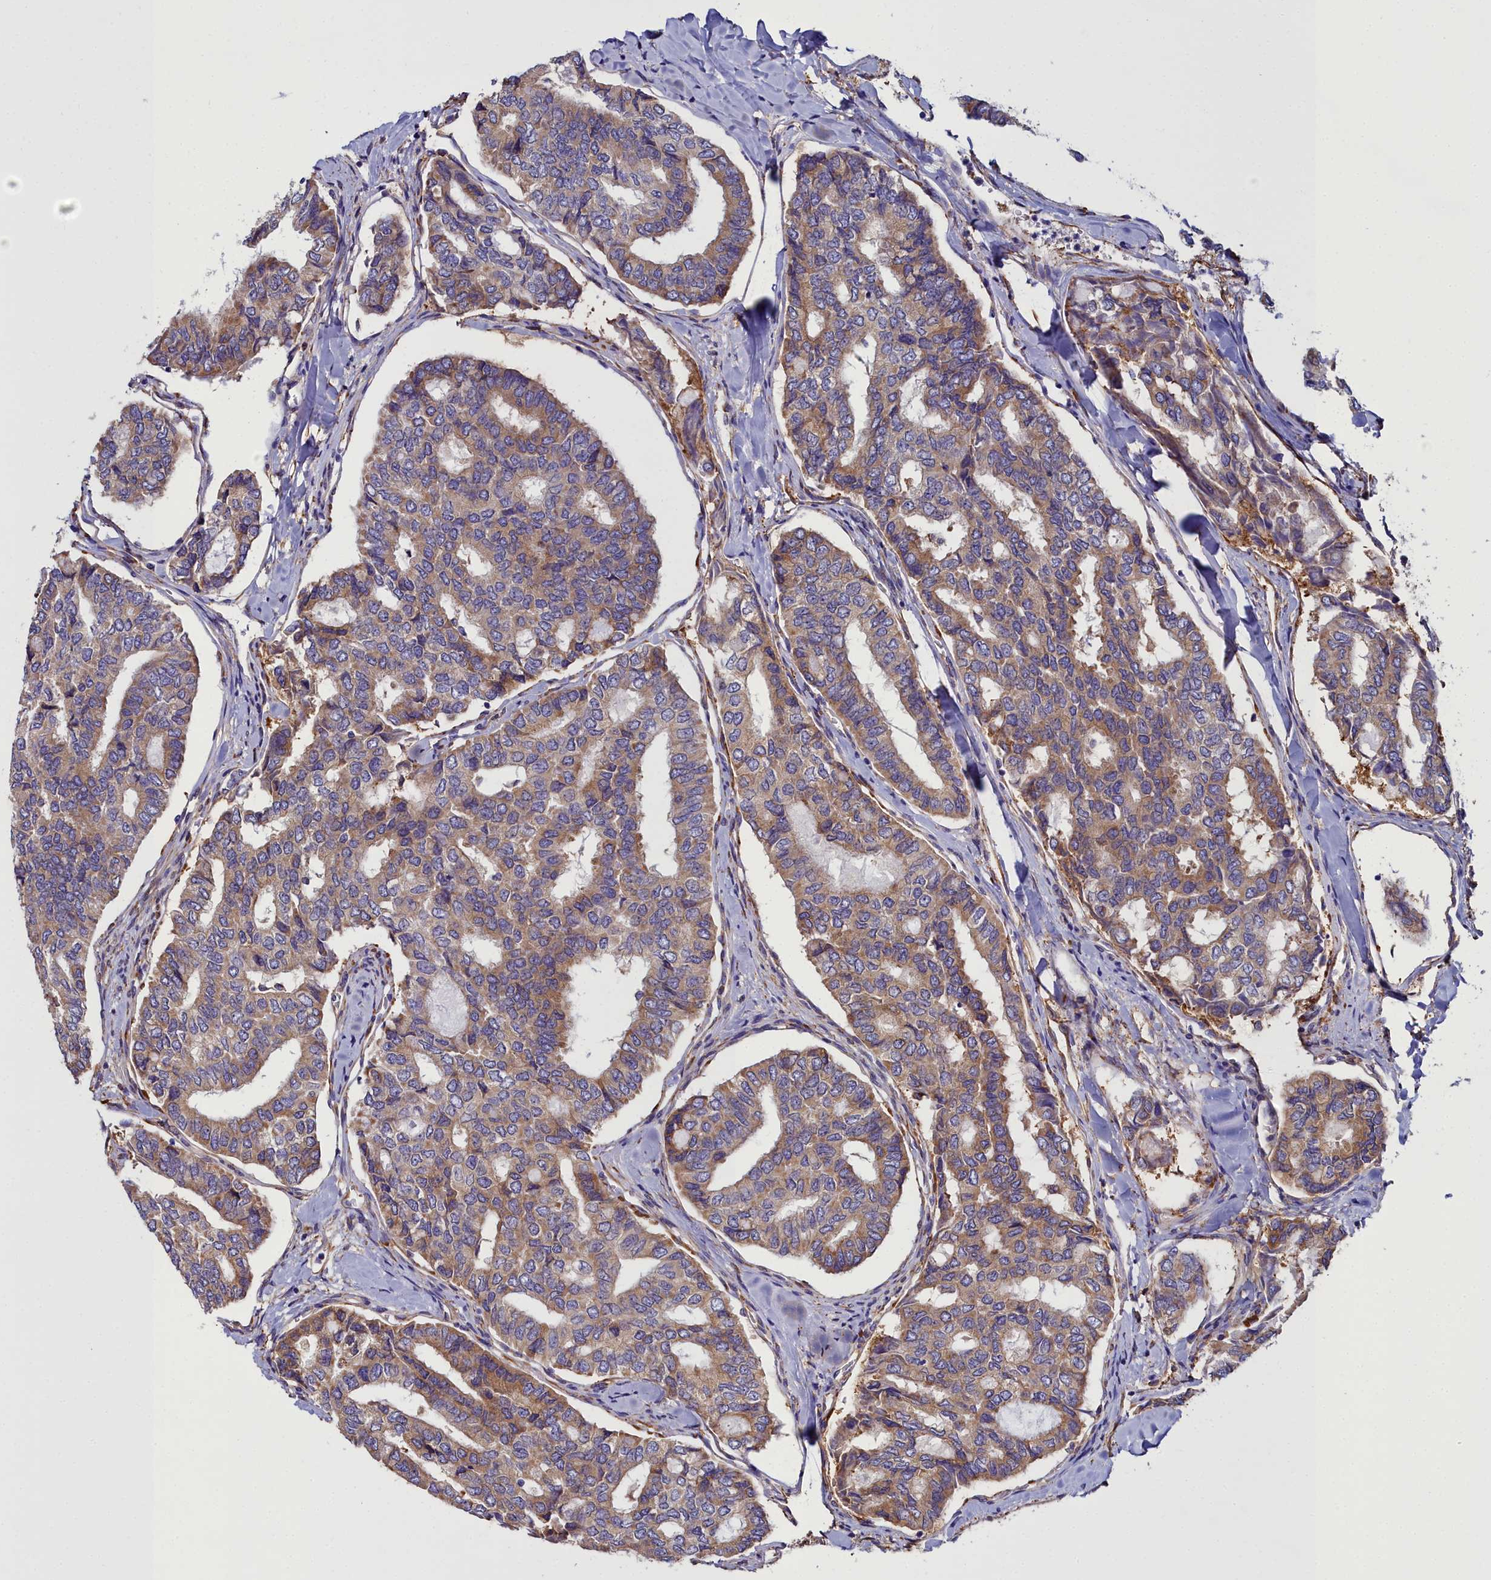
{"staining": {"intensity": "moderate", "quantity": "25%-75%", "location": "cytoplasmic/membranous"}, "tissue": "thyroid cancer", "cell_type": "Tumor cells", "image_type": "cancer", "snomed": [{"axis": "morphology", "description": "Papillary adenocarcinoma, NOS"}, {"axis": "topography", "description": "Thyroid gland"}], "caption": "An image of human thyroid cancer (papillary adenocarcinoma) stained for a protein reveals moderate cytoplasmic/membranous brown staining in tumor cells.", "gene": "TXNDC5", "patient": {"sex": "female", "age": 35}}